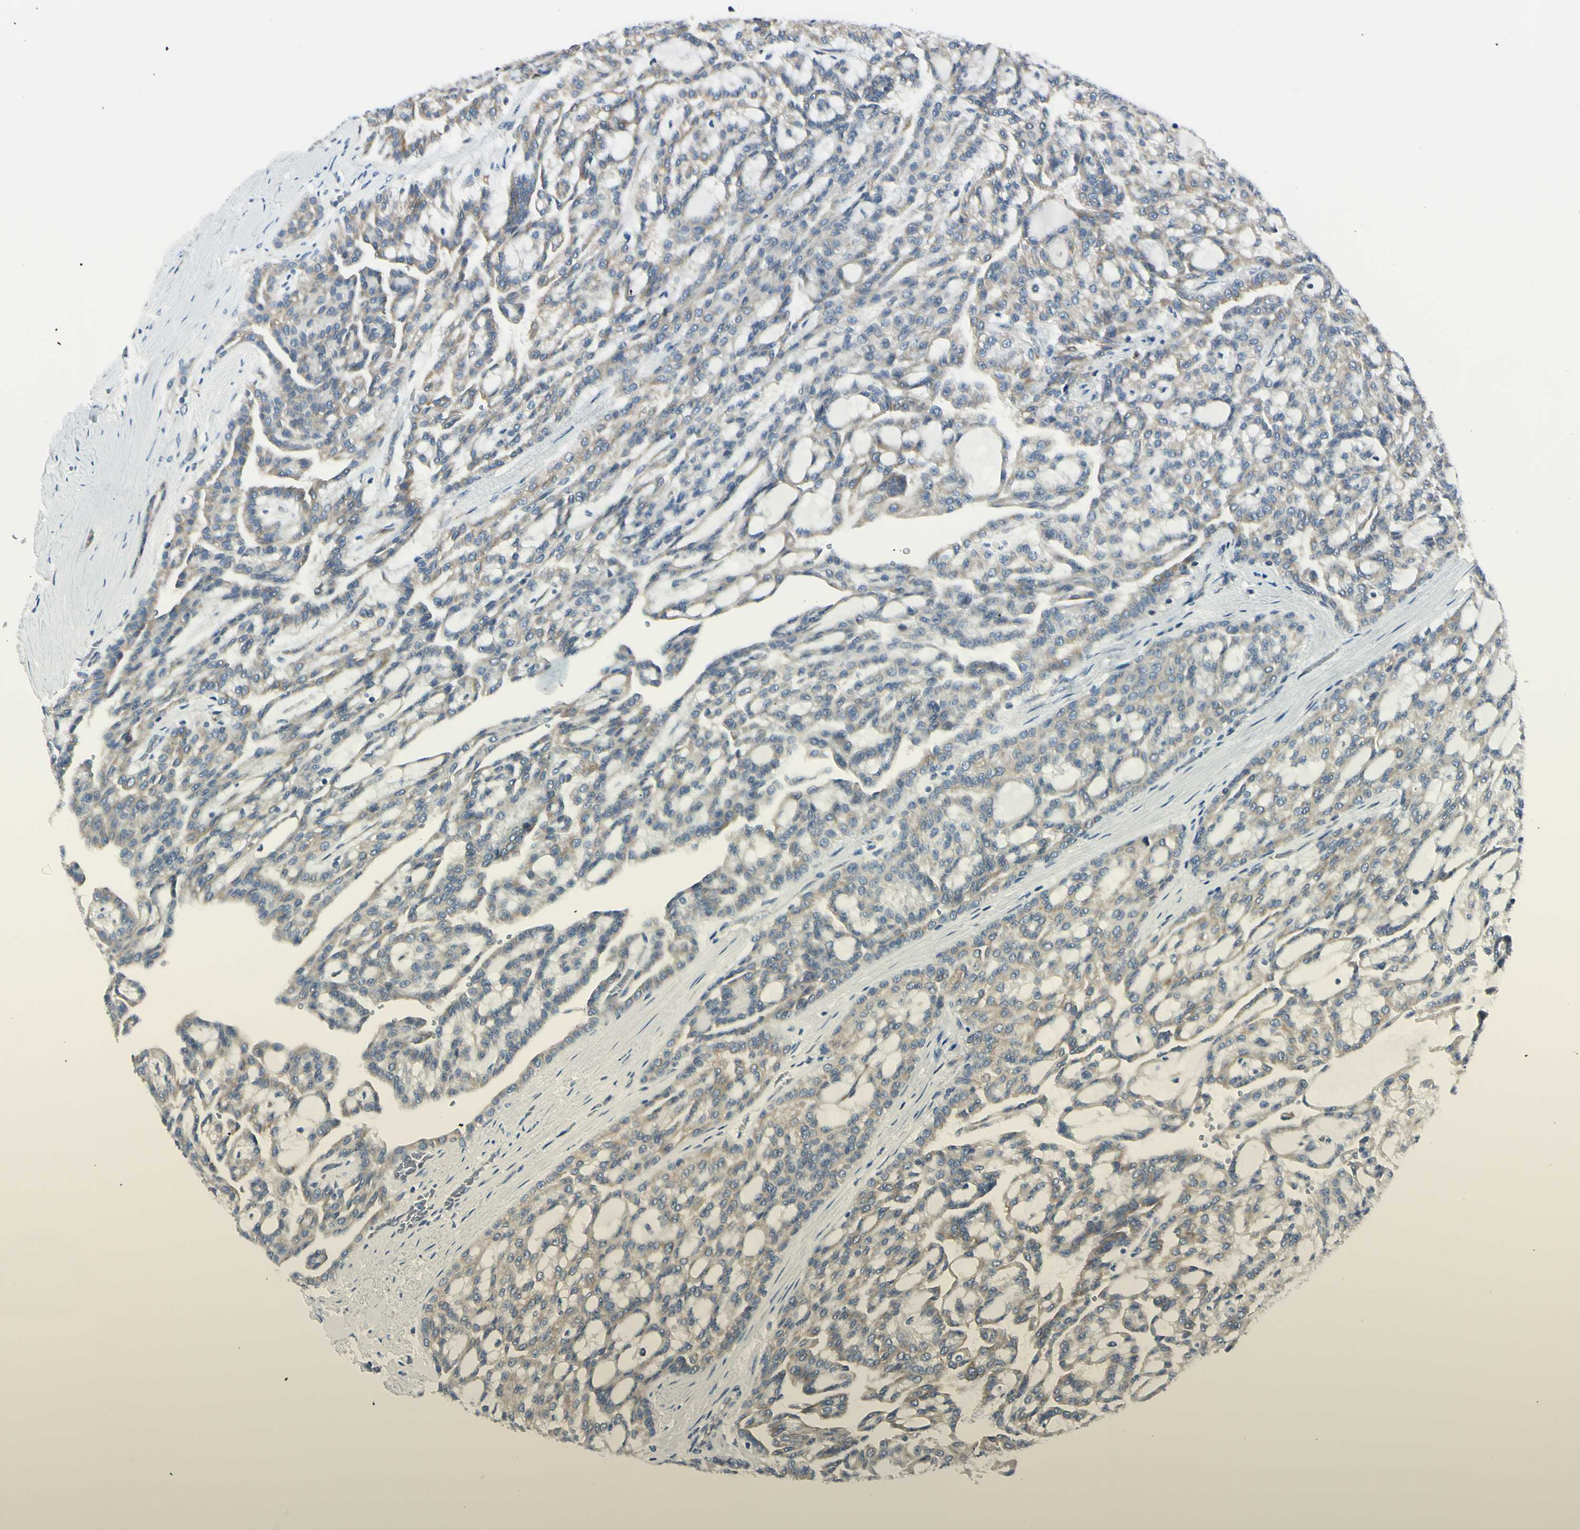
{"staining": {"intensity": "weak", "quantity": ">75%", "location": "cytoplasmic/membranous"}, "tissue": "renal cancer", "cell_type": "Tumor cells", "image_type": "cancer", "snomed": [{"axis": "morphology", "description": "Adenocarcinoma, NOS"}, {"axis": "topography", "description": "Kidney"}], "caption": "Renal adenocarcinoma tissue exhibits weak cytoplasmic/membranous expression in about >75% of tumor cells, visualized by immunohistochemistry. The protein is shown in brown color, while the nuclei are stained blue.", "gene": "SELENOS", "patient": {"sex": "male", "age": 63}}